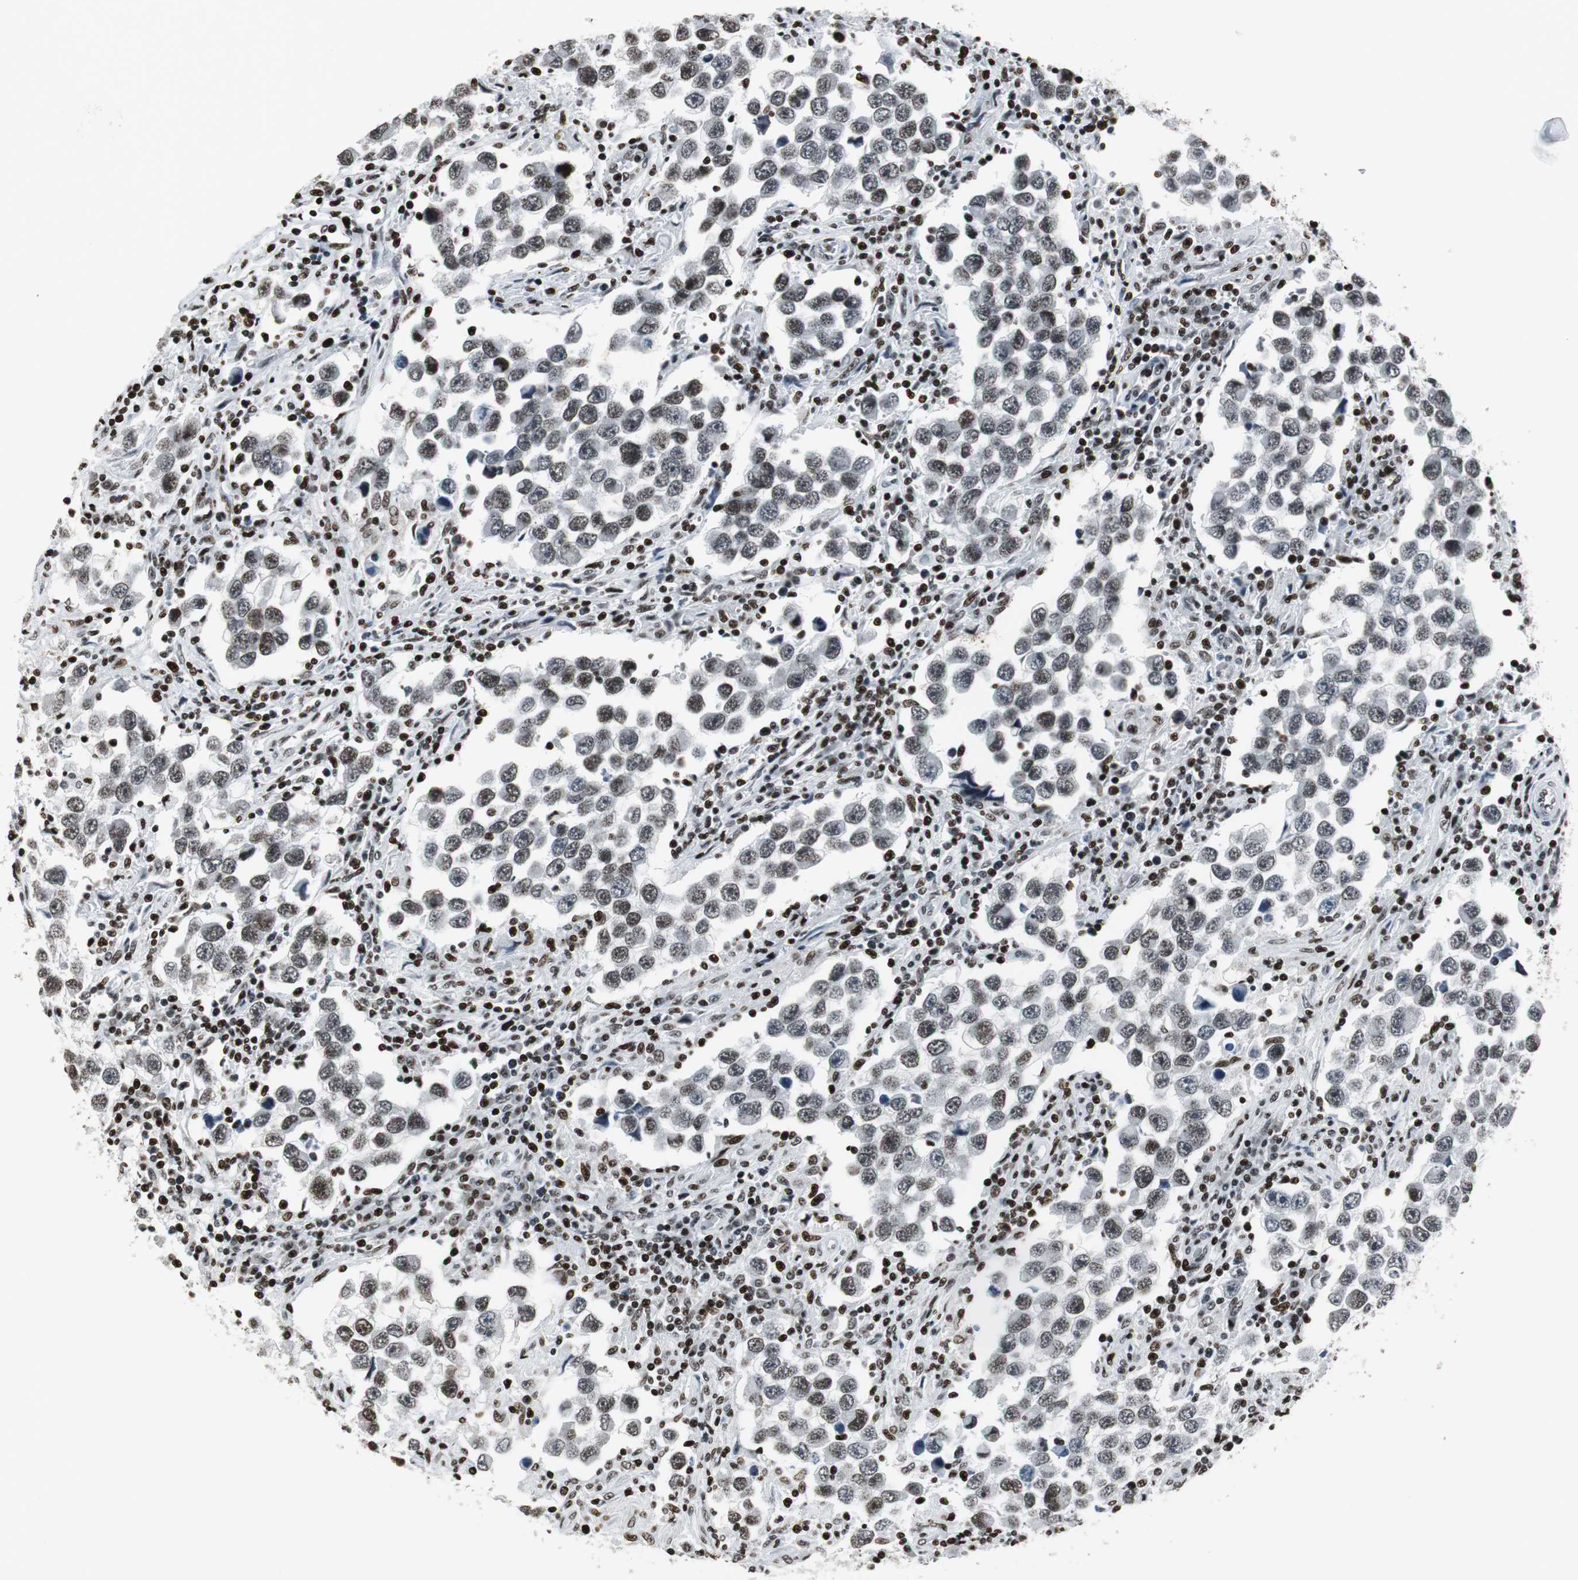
{"staining": {"intensity": "weak", "quantity": "25%-75%", "location": "nuclear"}, "tissue": "testis cancer", "cell_type": "Tumor cells", "image_type": "cancer", "snomed": [{"axis": "morphology", "description": "Carcinoma, Embryonal, NOS"}, {"axis": "topography", "description": "Testis"}], "caption": "Immunohistochemical staining of human testis embryonal carcinoma reveals low levels of weak nuclear staining in about 25%-75% of tumor cells.", "gene": "RBBP4", "patient": {"sex": "male", "age": 21}}